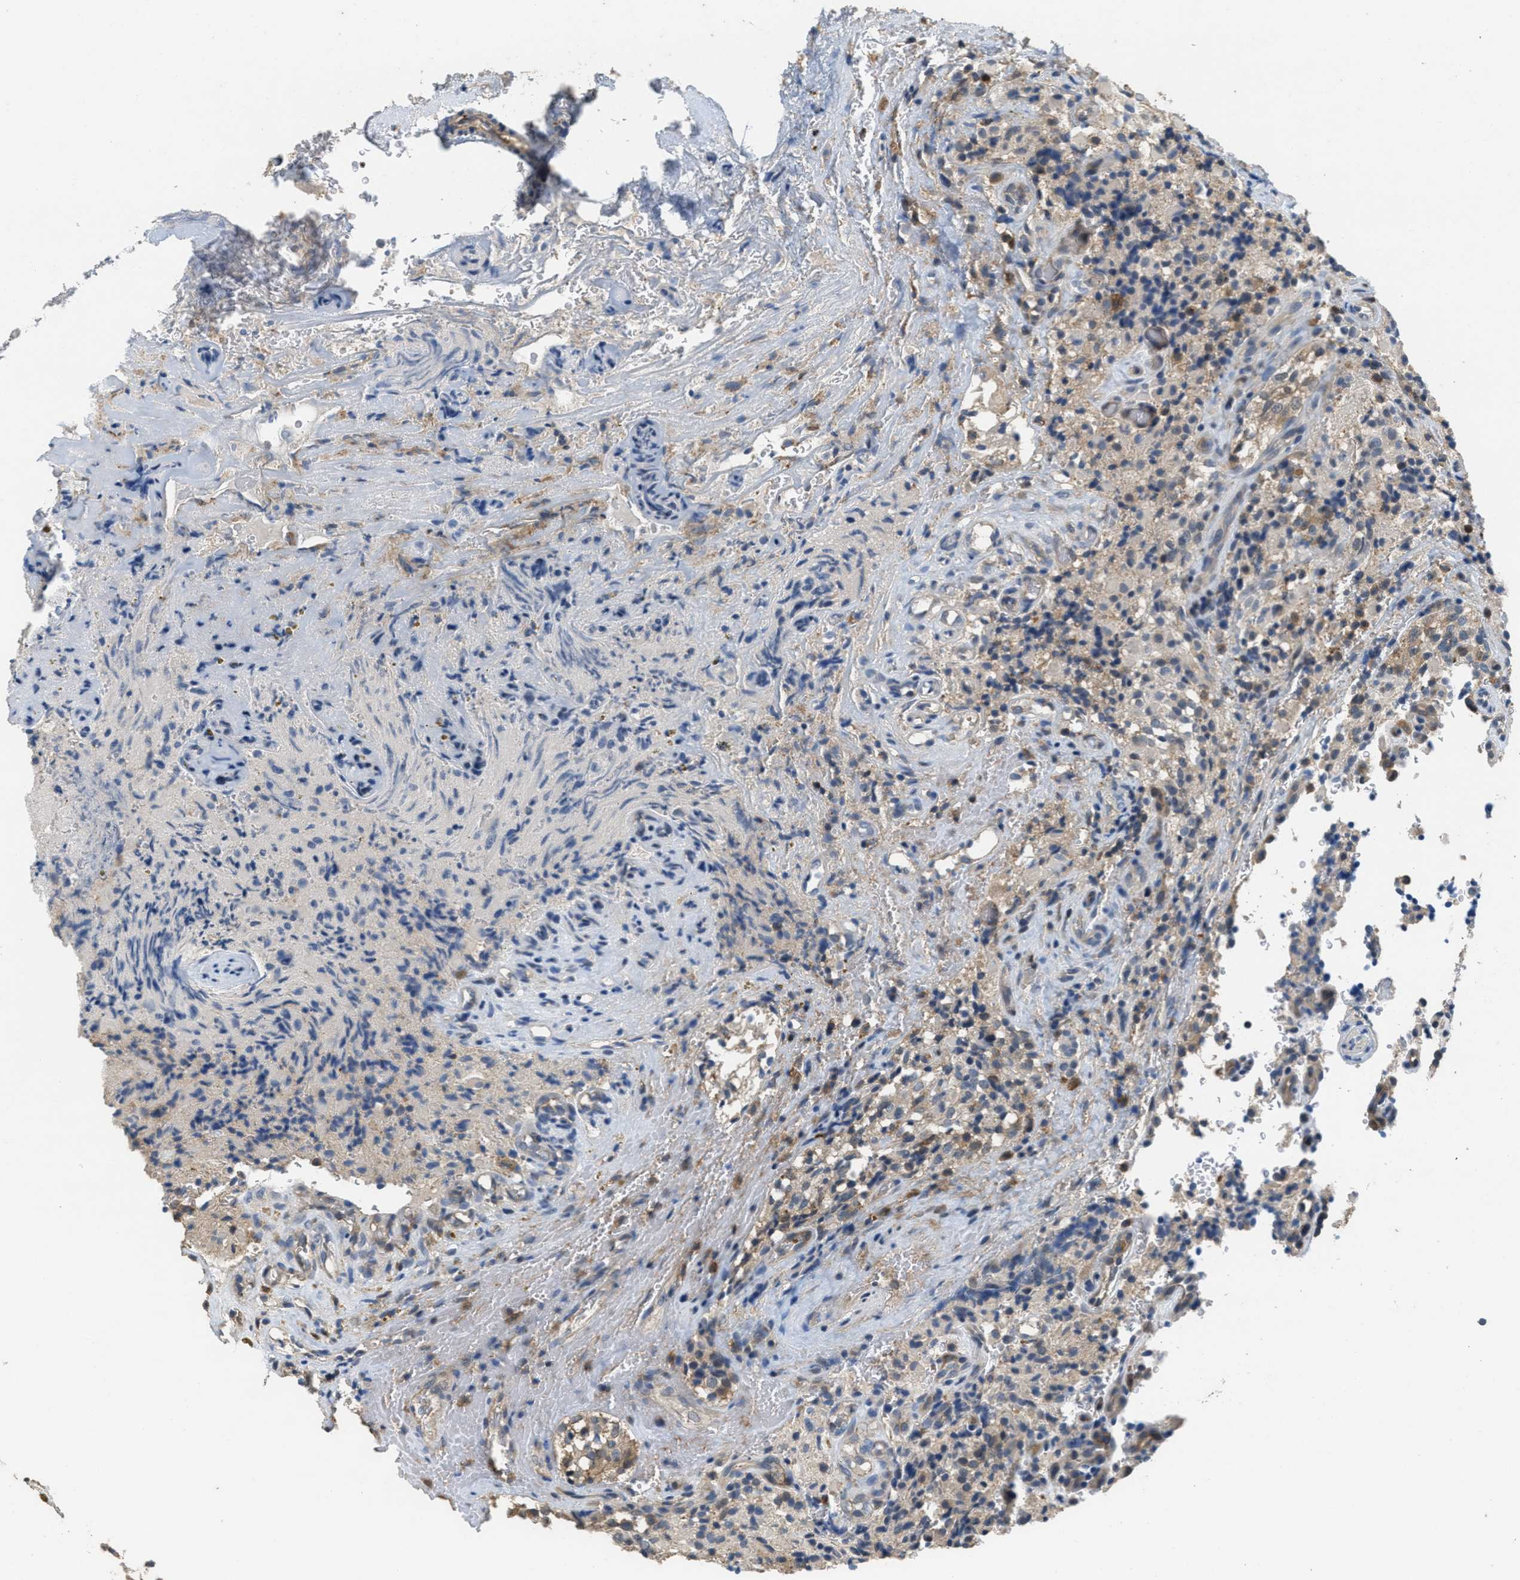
{"staining": {"intensity": "weak", "quantity": "25%-75%", "location": "cytoplasmic/membranous"}, "tissue": "glioma", "cell_type": "Tumor cells", "image_type": "cancer", "snomed": [{"axis": "morphology", "description": "Glioma, malignant, High grade"}, {"axis": "topography", "description": "Brain"}], "caption": "Human malignant glioma (high-grade) stained with a protein marker reveals weak staining in tumor cells.", "gene": "DGKE", "patient": {"sex": "male", "age": 71}}